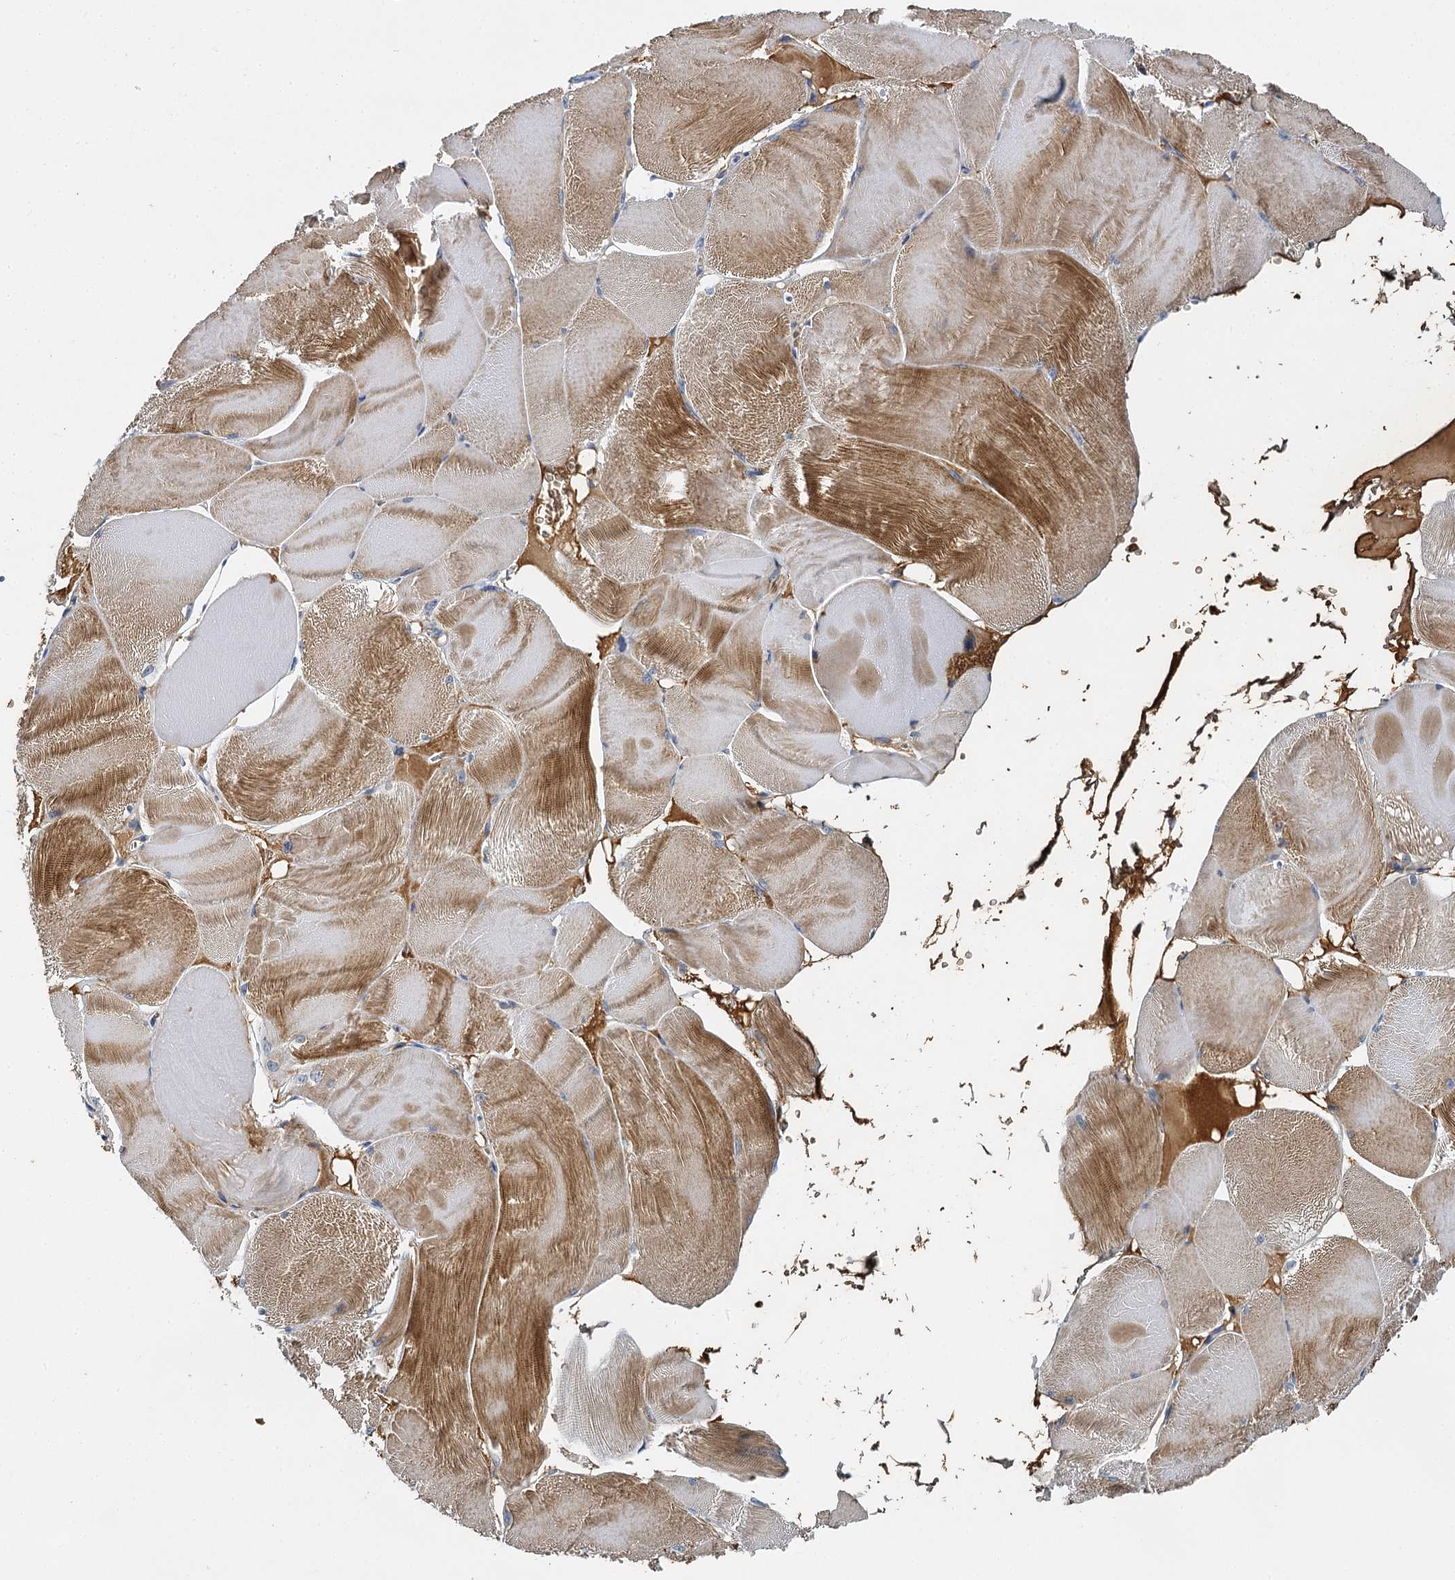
{"staining": {"intensity": "moderate", "quantity": "25%-75%", "location": "cytoplasmic/membranous"}, "tissue": "skeletal muscle", "cell_type": "Myocytes", "image_type": "normal", "snomed": [{"axis": "morphology", "description": "Normal tissue, NOS"}, {"axis": "morphology", "description": "Basal cell carcinoma"}, {"axis": "topography", "description": "Skeletal muscle"}], "caption": "Immunohistochemistry (IHC) micrograph of benign skeletal muscle stained for a protein (brown), which demonstrates medium levels of moderate cytoplasmic/membranous positivity in approximately 25%-75% of myocytes.", "gene": "BCS1L", "patient": {"sex": "female", "age": 64}}